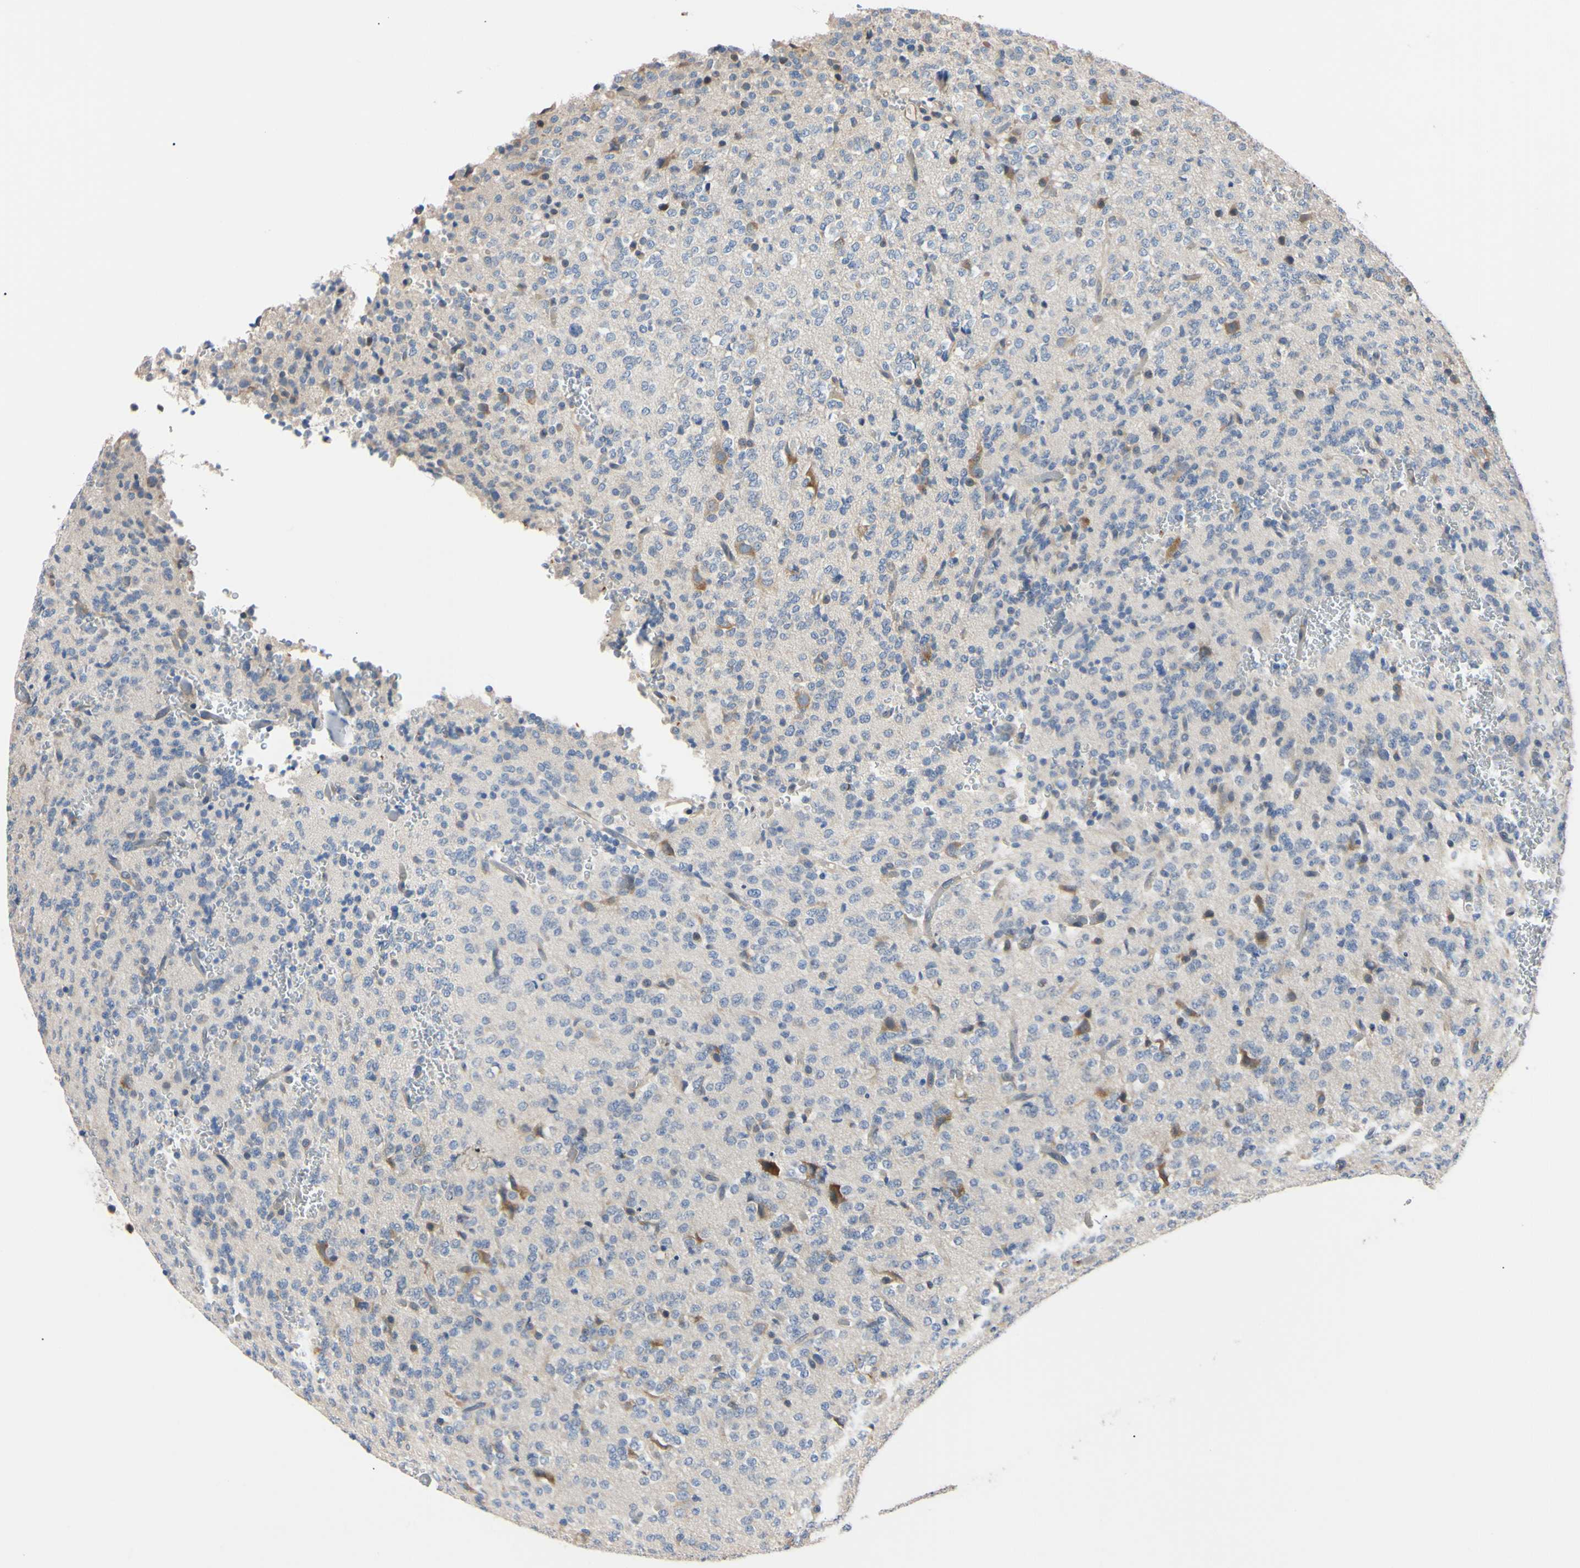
{"staining": {"intensity": "negative", "quantity": "none", "location": "none"}, "tissue": "glioma", "cell_type": "Tumor cells", "image_type": "cancer", "snomed": [{"axis": "morphology", "description": "Glioma, malignant, Low grade"}, {"axis": "topography", "description": "Brain"}], "caption": "Immunohistochemistry (IHC) photomicrograph of neoplastic tissue: malignant glioma (low-grade) stained with DAB (3,3'-diaminobenzidine) shows no significant protein expression in tumor cells.", "gene": "RARS1", "patient": {"sex": "male", "age": 38}}